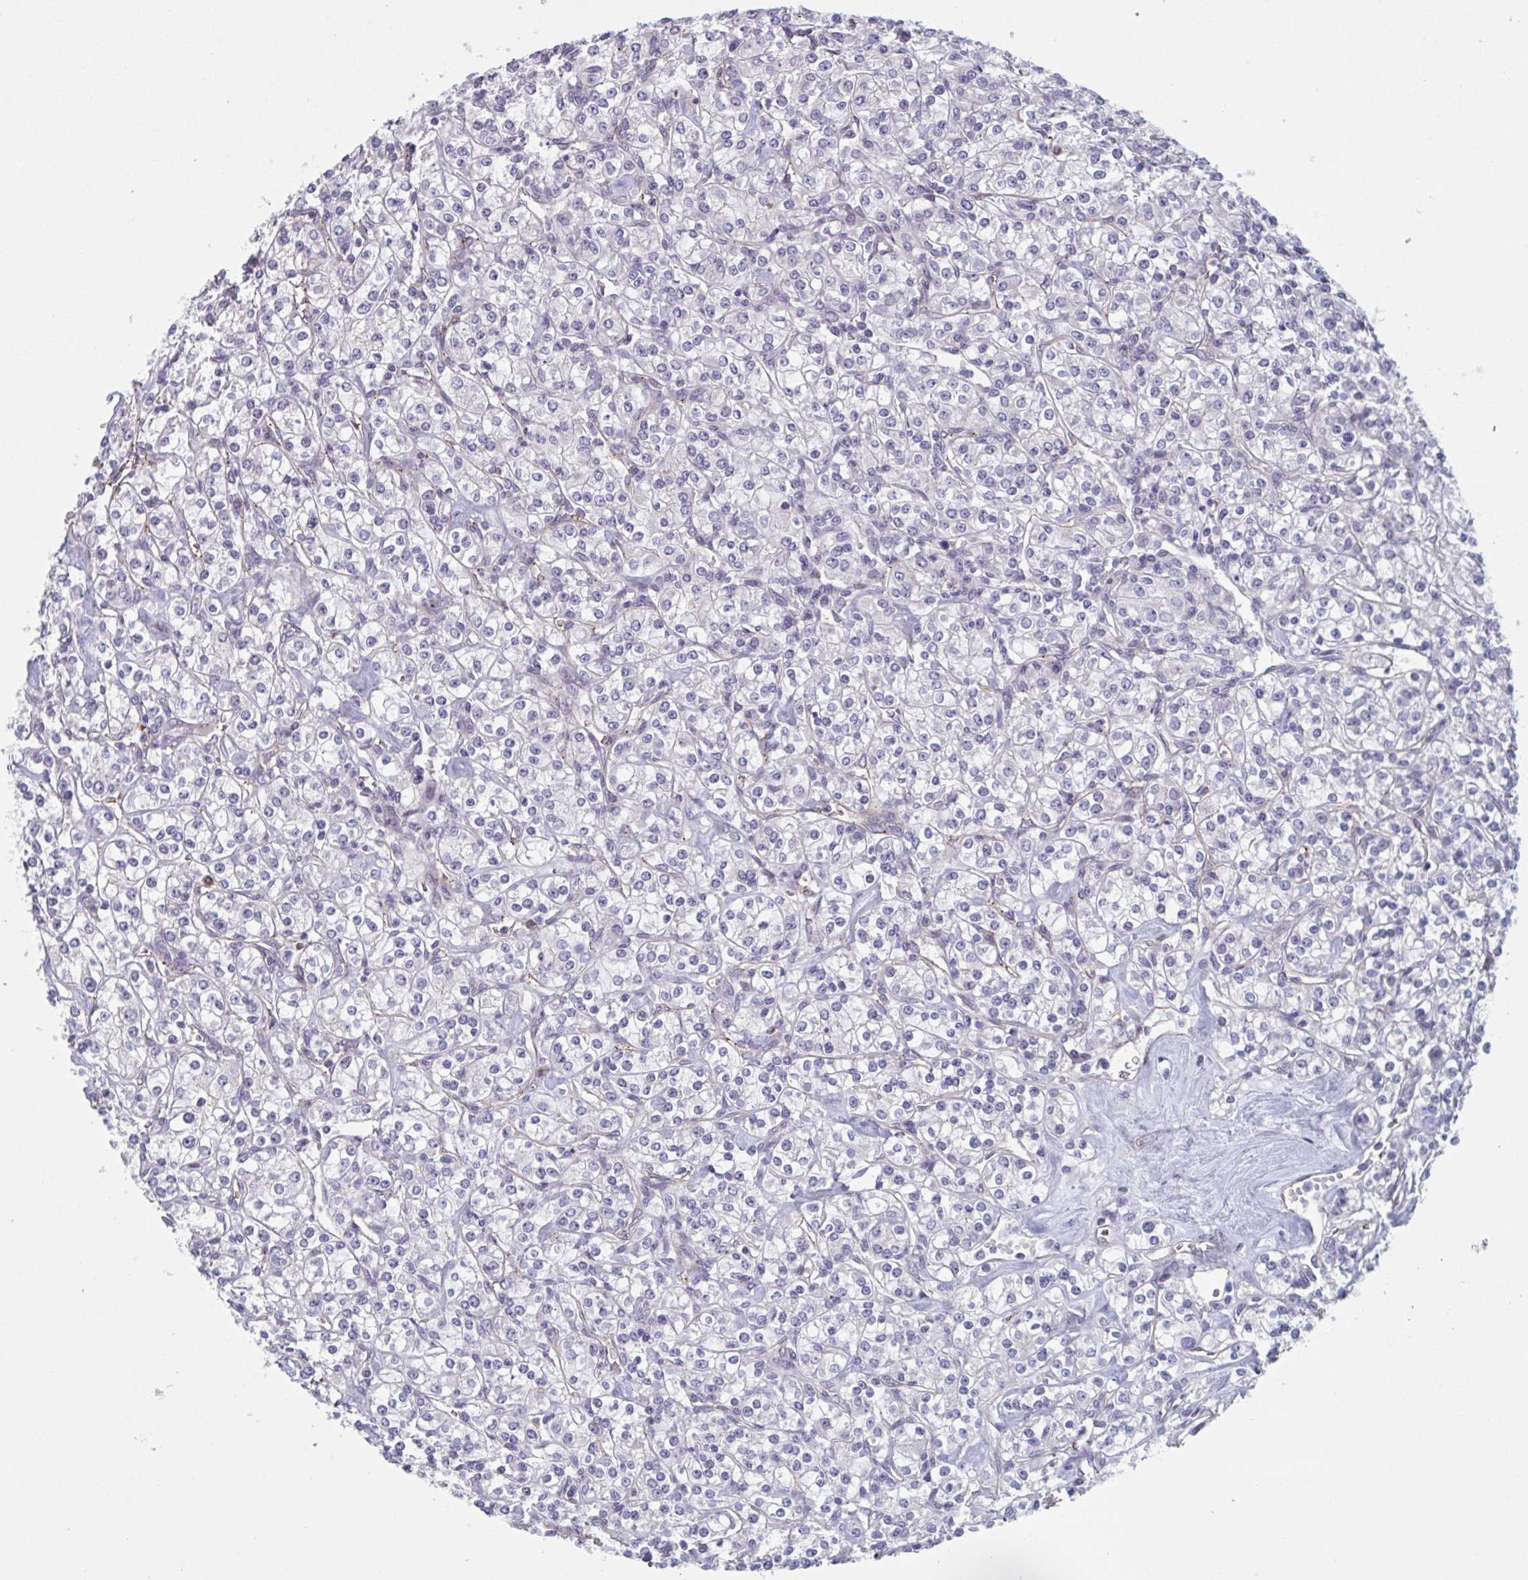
{"staining": {"intensity": "negative", "quantity": "none", "location": "none"}, "tissue": "renal cancer", "cell_type": "Tumor cells", "image_type": "cancer", "snomed": [{"axis": "morphology", "description": "Adenocarcinoma, NOS"}, {"axis": "topography", "description": "Kidney"}], "caption": "Protein analysis of adenocarcinoma (renal) displays no significant expression in tumor cells.", "gene": "TNFSF10", "patient": {"sex": "male", "age": 77}}